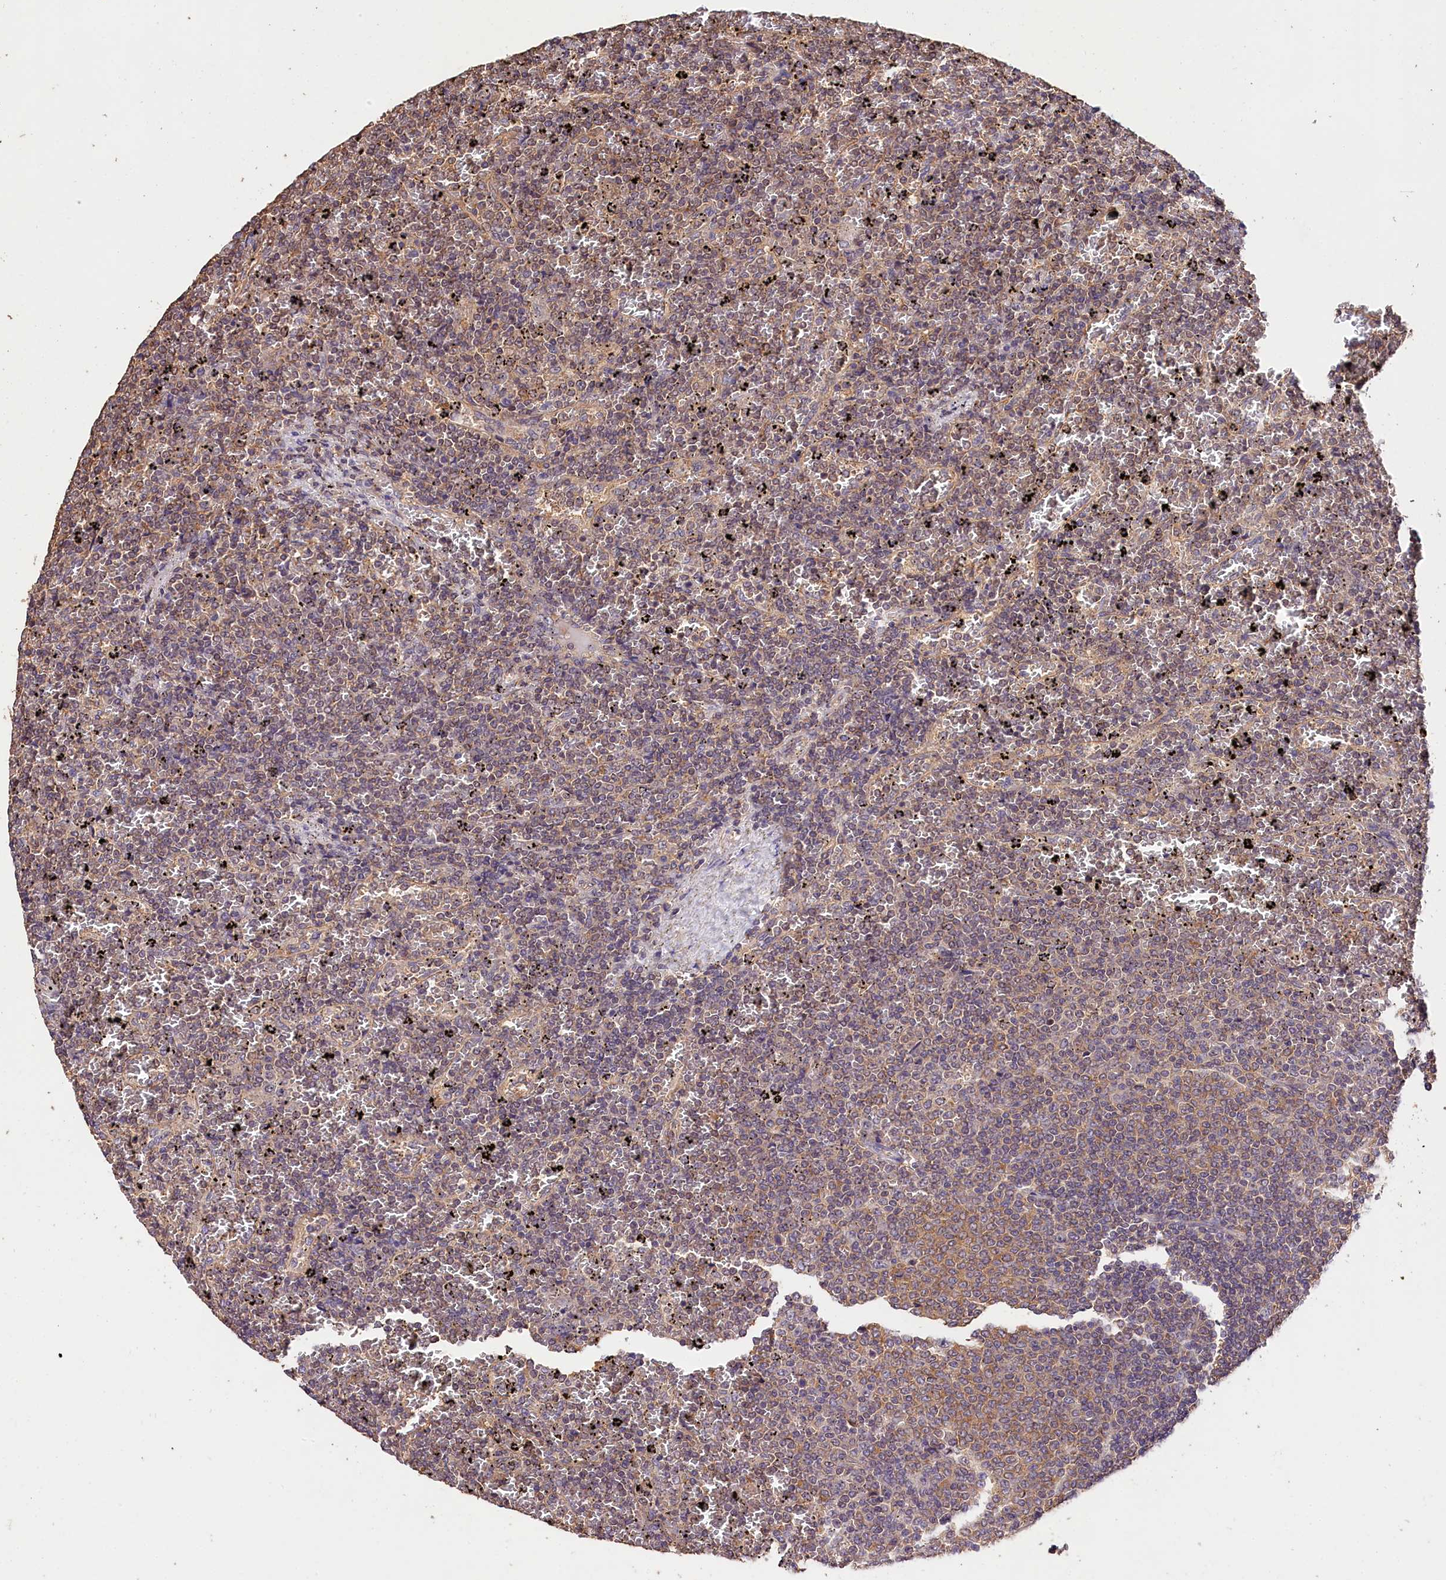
{"staining": {"intensity": "moderate", "quantity": "<25%", "location": "cytoplasmic/membranous"}, "tissue": "lymphoma", "cell_type": "Tumor cells", "image_type": "cancer", "snomed": [{"axis": "morphology", "description": "Malignant lymphoma, non-Hodgkin's type, Low grade"}, {"axis": "topography", "description": "Spleen"}], "caption": "Protein staining of malignant lymphoma, non-Hodgkin's type (low-grade) tissue shows moderate cytoplasmic/membranous expression in approximately <25% of tumor cells. The staining is performed using DAB brown chromogen to label protein expression. The nuclei are counter-stained blue using hematoxylin.", "gene": "OAS3", "patient": {"sex": "female", "age": 77}}